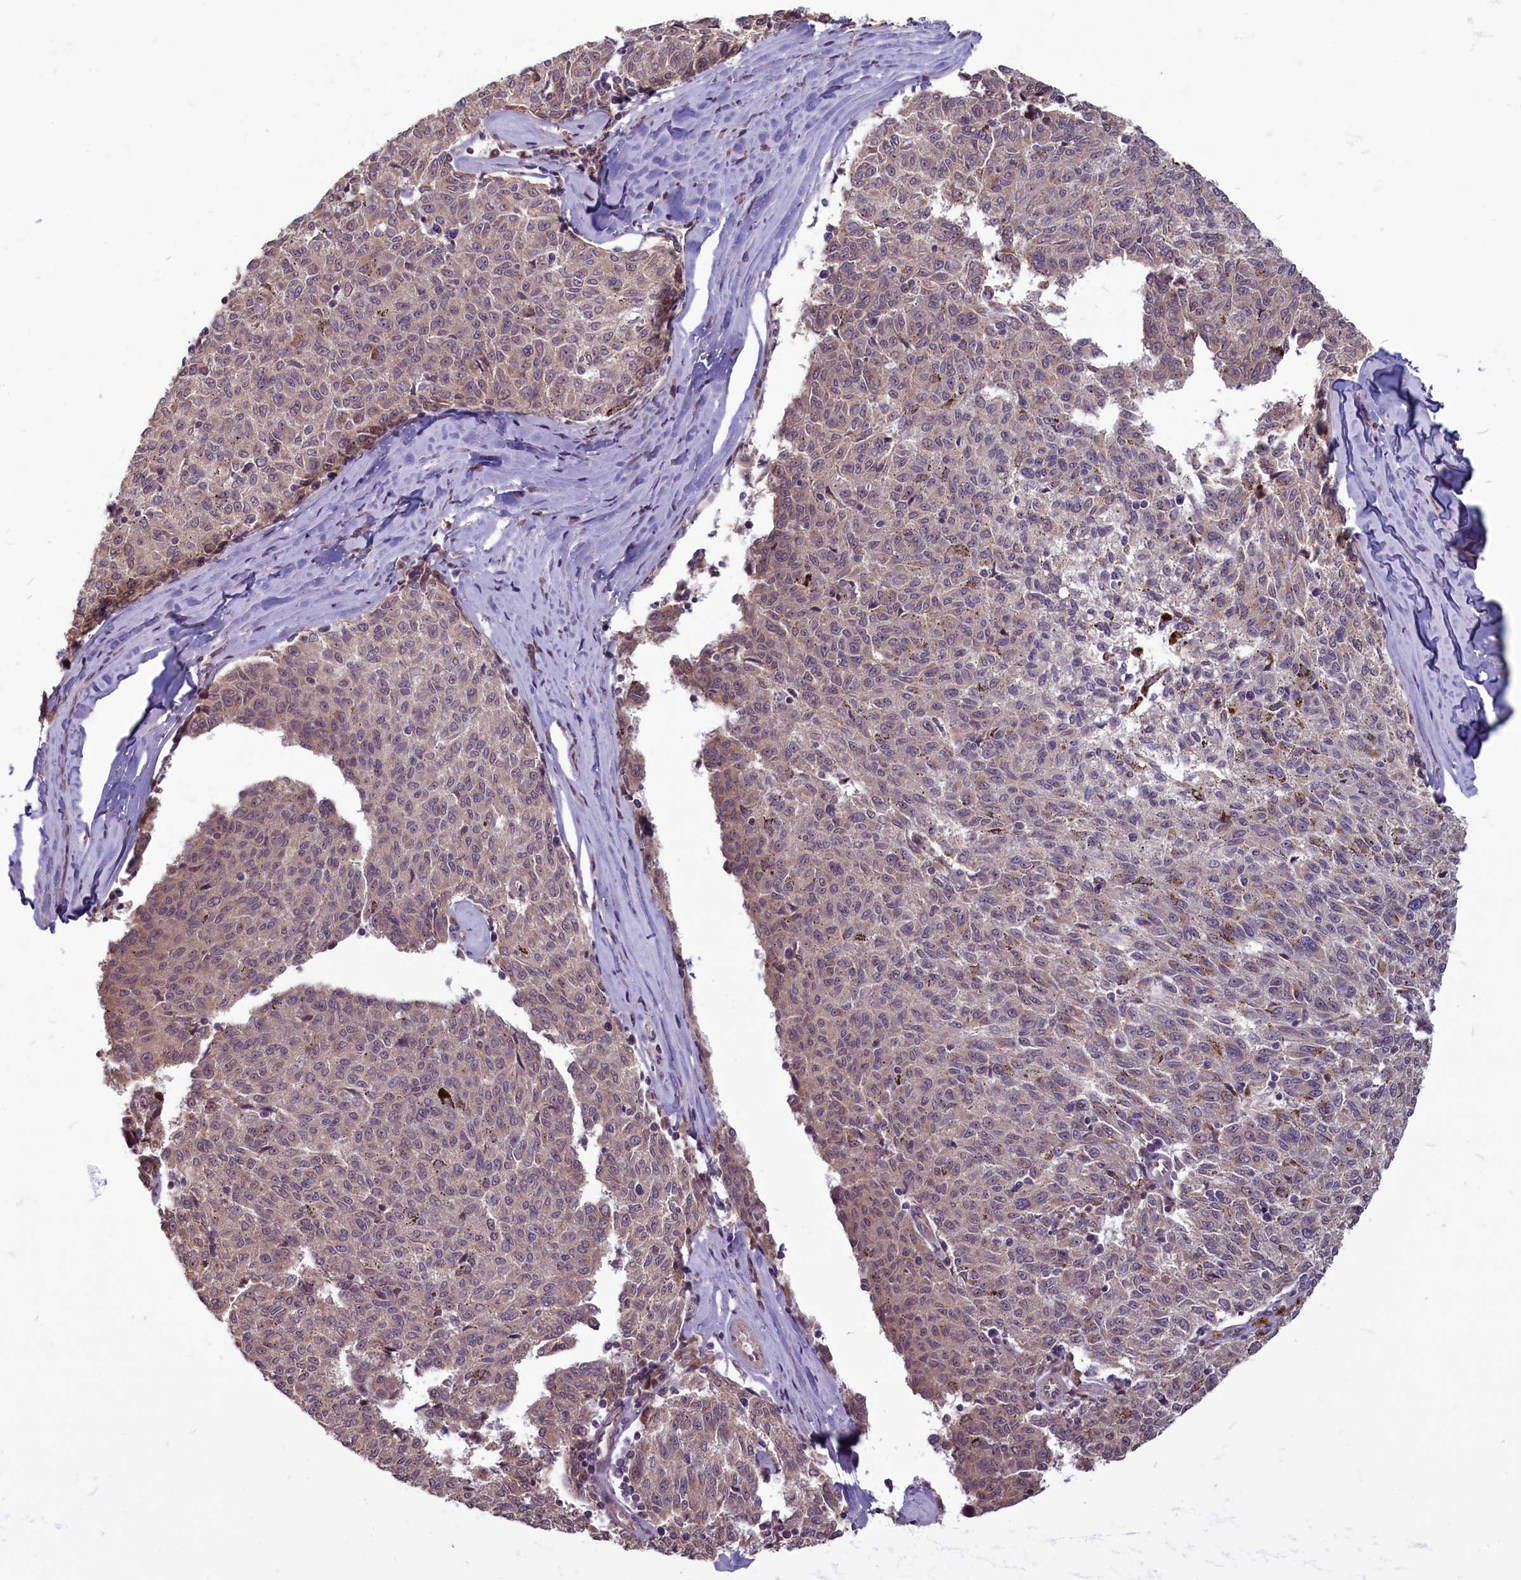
{"staining": {"intensity": "weak", "quantity": ">75%", "location": "cytoplasmic/membranous"}, "tissue": "melanoma", "cell_type": "Tumor cells", "image_type": "cancer", "snomed": [{"axis": "morphology", "description": "Malignant melanoma, NOS"}, {"axis": "topography", "description": "Skin"}], "caption": "Immunohistochemical staining of human malignant melanoma displays low levels of weak cytoplasmic/membranous protein positivity in approximately >75% of tumor cells. (DAB = brown stain, brightfield microscopy at high magnification).", "gene": "MYCBP", "patient": {"sex": "female", "age": 72}}